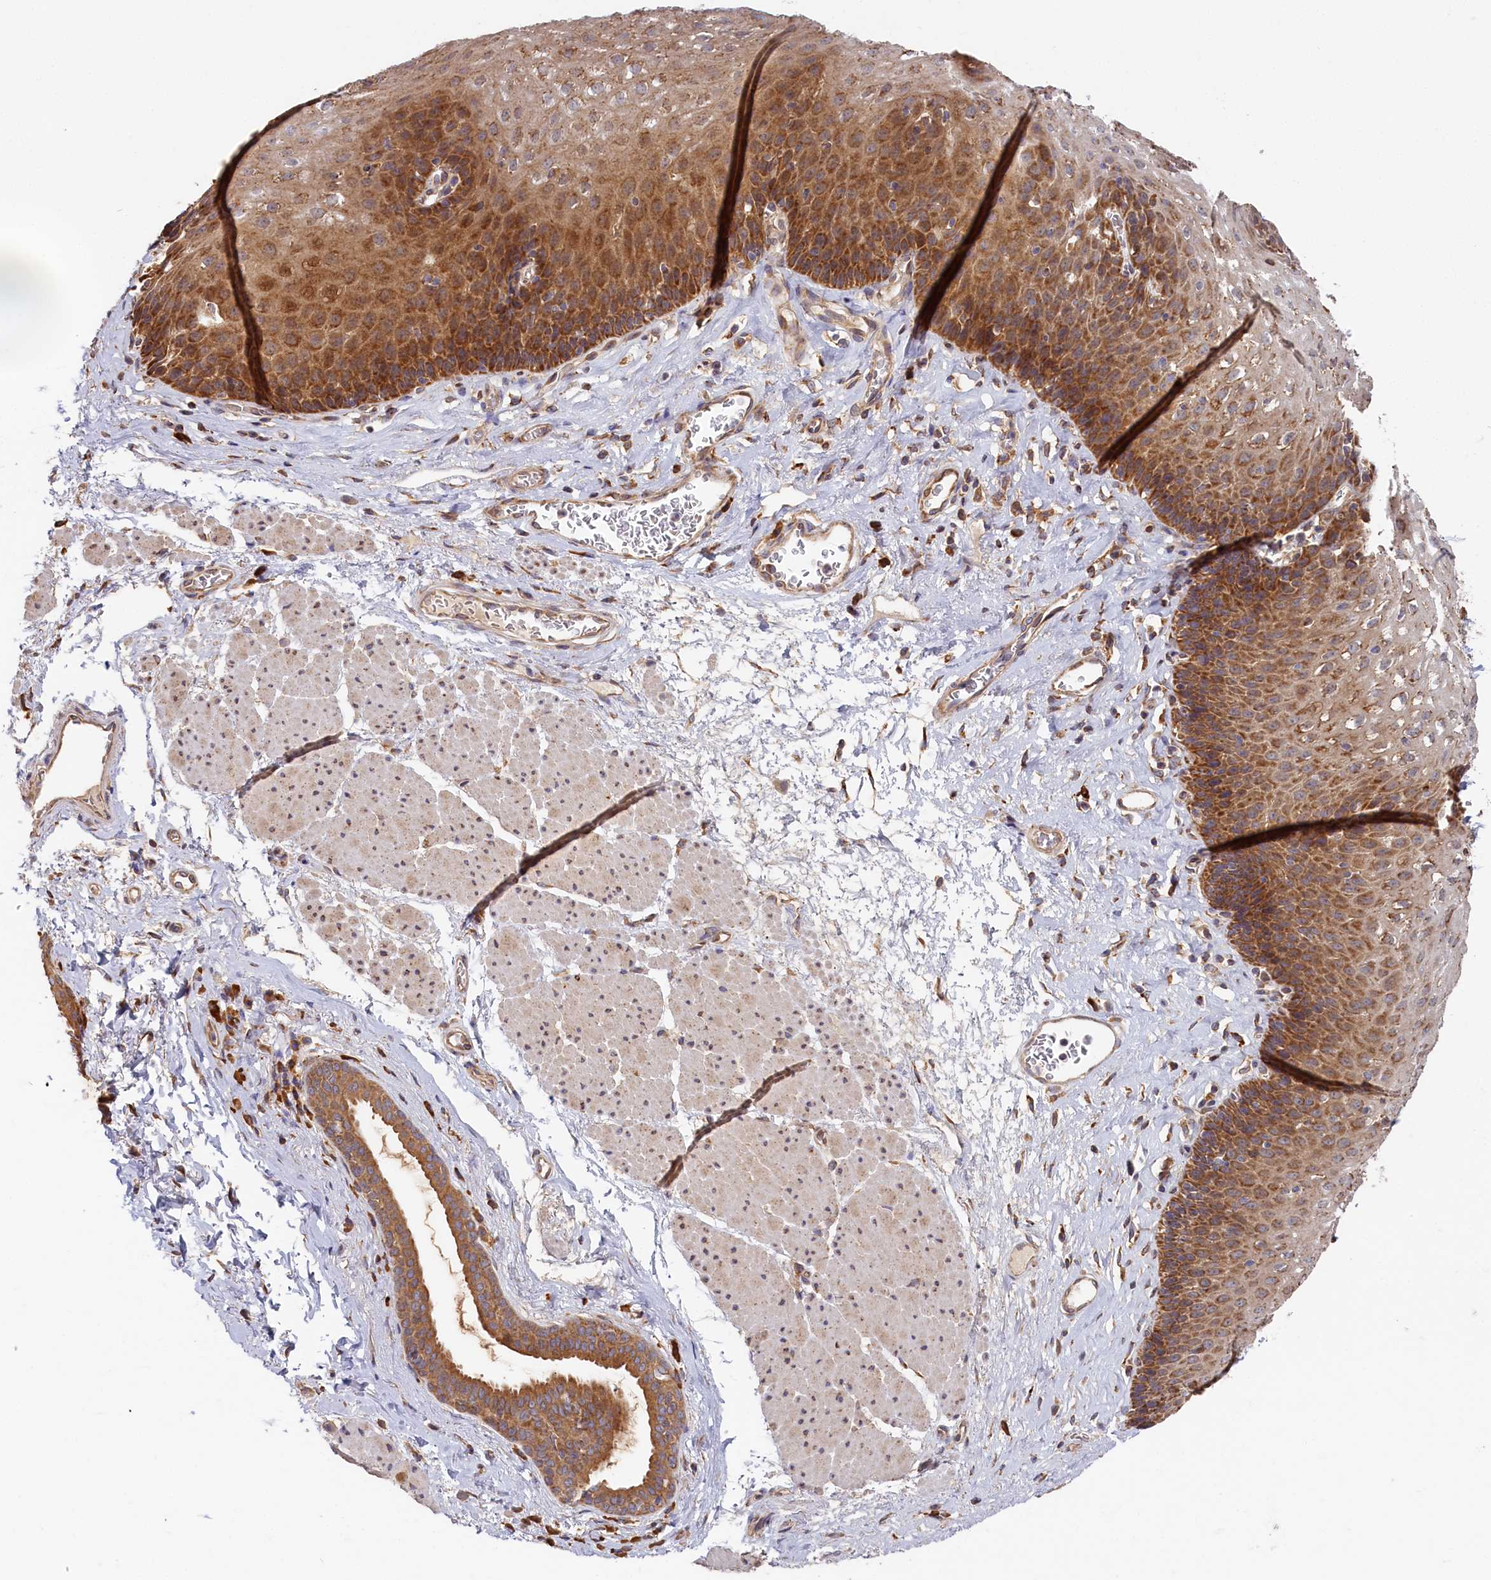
{"staining": {"intensity": "moderate", "quantity": "25%-75%", "location": "cytoplasmic/membranous"}, "tissue": "esophagus", "cell_type": "Squamous epithelial cells", "image_type": "normal", "snomed": [{"axis": "morphology", "description": "Normal tissue, NOS"}, {"axis": "topography", "description": "Esophagus"}], "caption": "Immunohistochemical staining of unremarkable esophagus displays medium levels of moderate cytoplasmic/membranous staining in approximately 25%-75% of squamous epithelial cells.", "gene": "CEP44", "patient": {"sex": "female", "age": 66}}